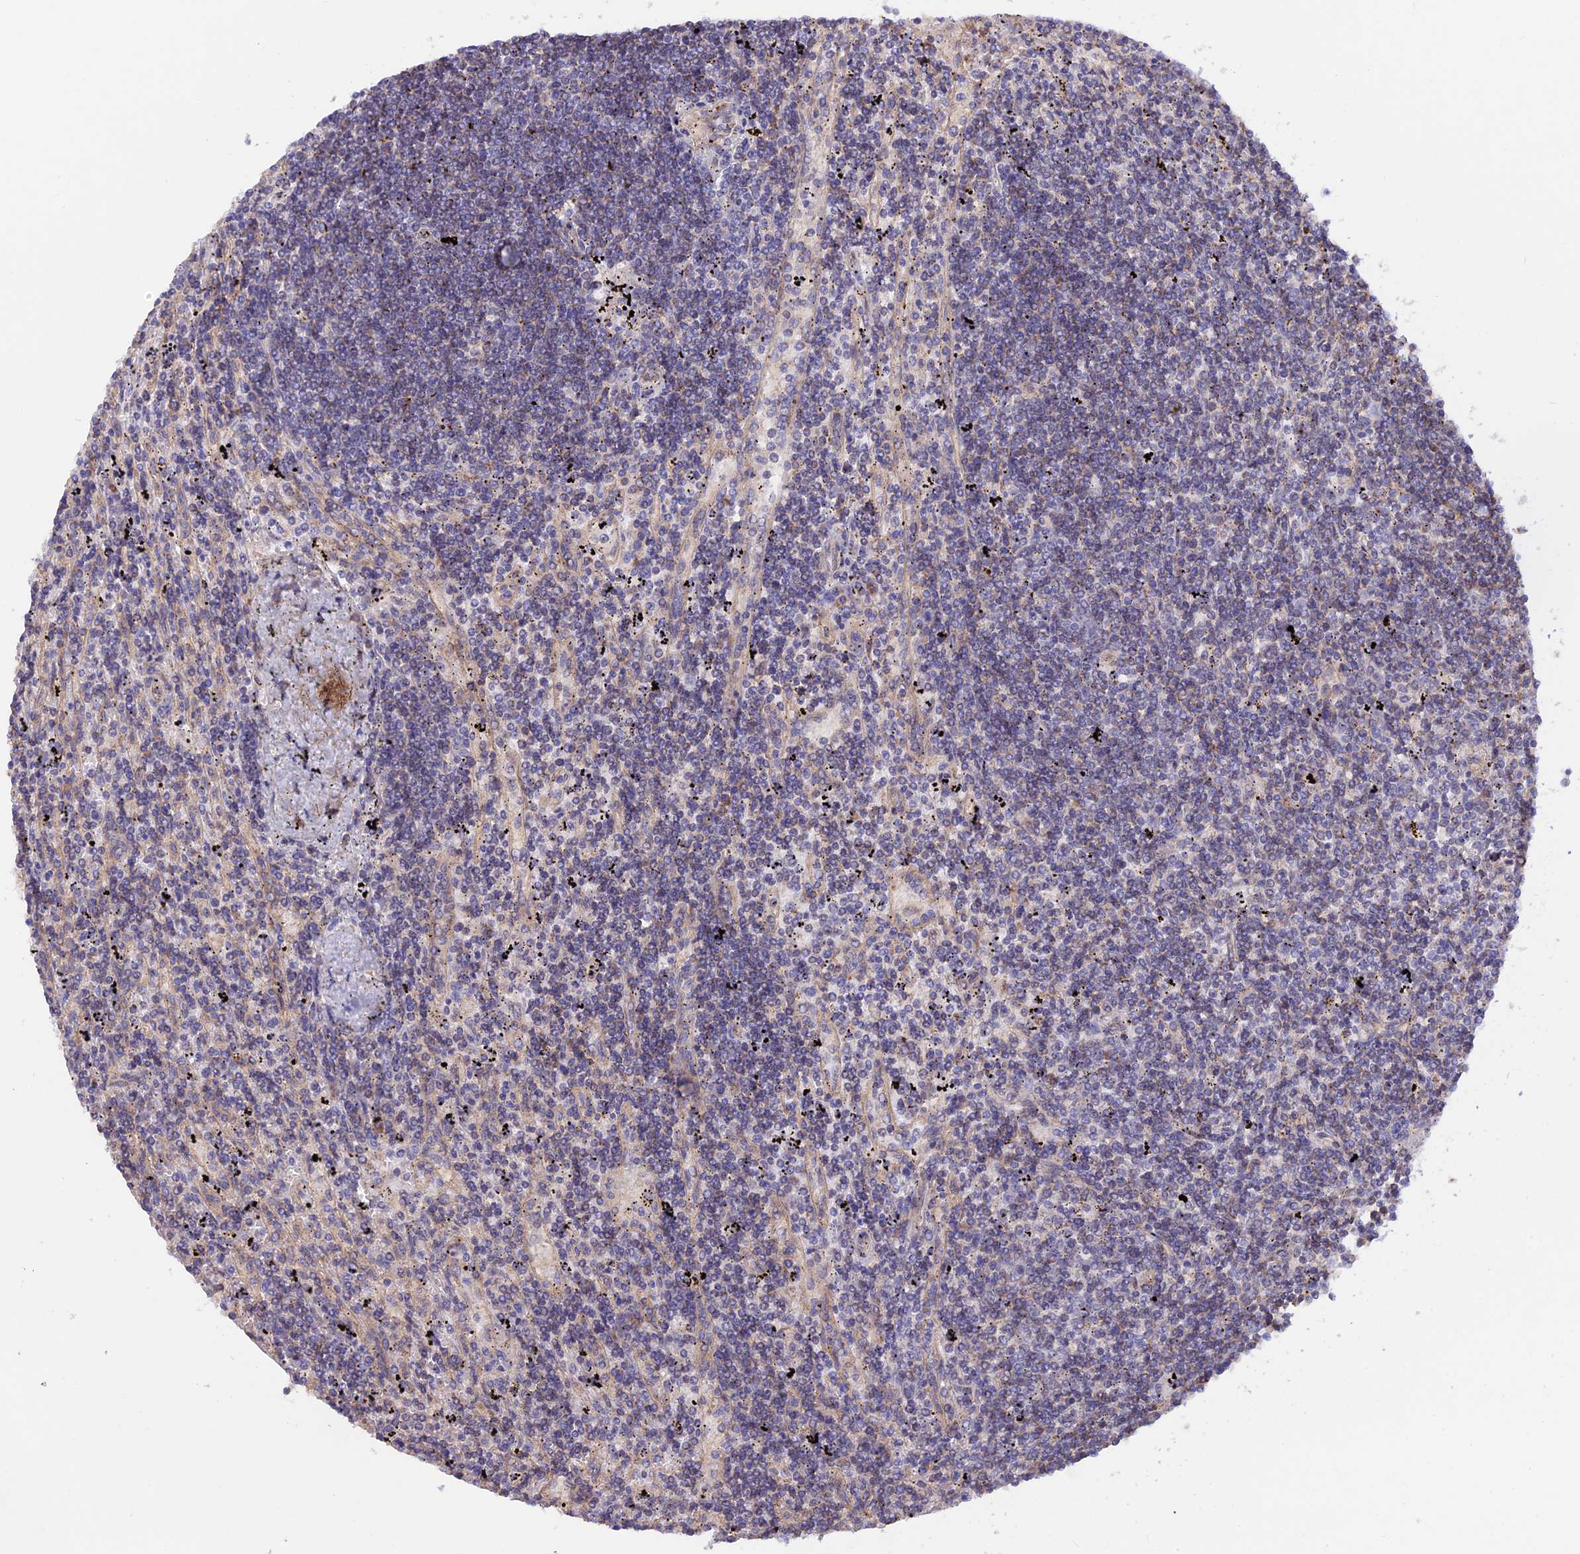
{"staining": {"intensity": "negative", "quantity": "none", "location": "none"}, "tissue": "lymphoma", "cell_type": "Tumor cells", "image_type": "cancer", "snomed": [{"axis": "morphology", "description": "Malignant lymphoma, non-Hodgkin's type, Low grade"}, {"axis": "topography", "description": "Spleen"}], "caption": "Lymphoma stained for a protein using IHC reveals no positivity tumor cells.", "gene": "HYCC1", "patient": {"sex": "male", "age": 76}}